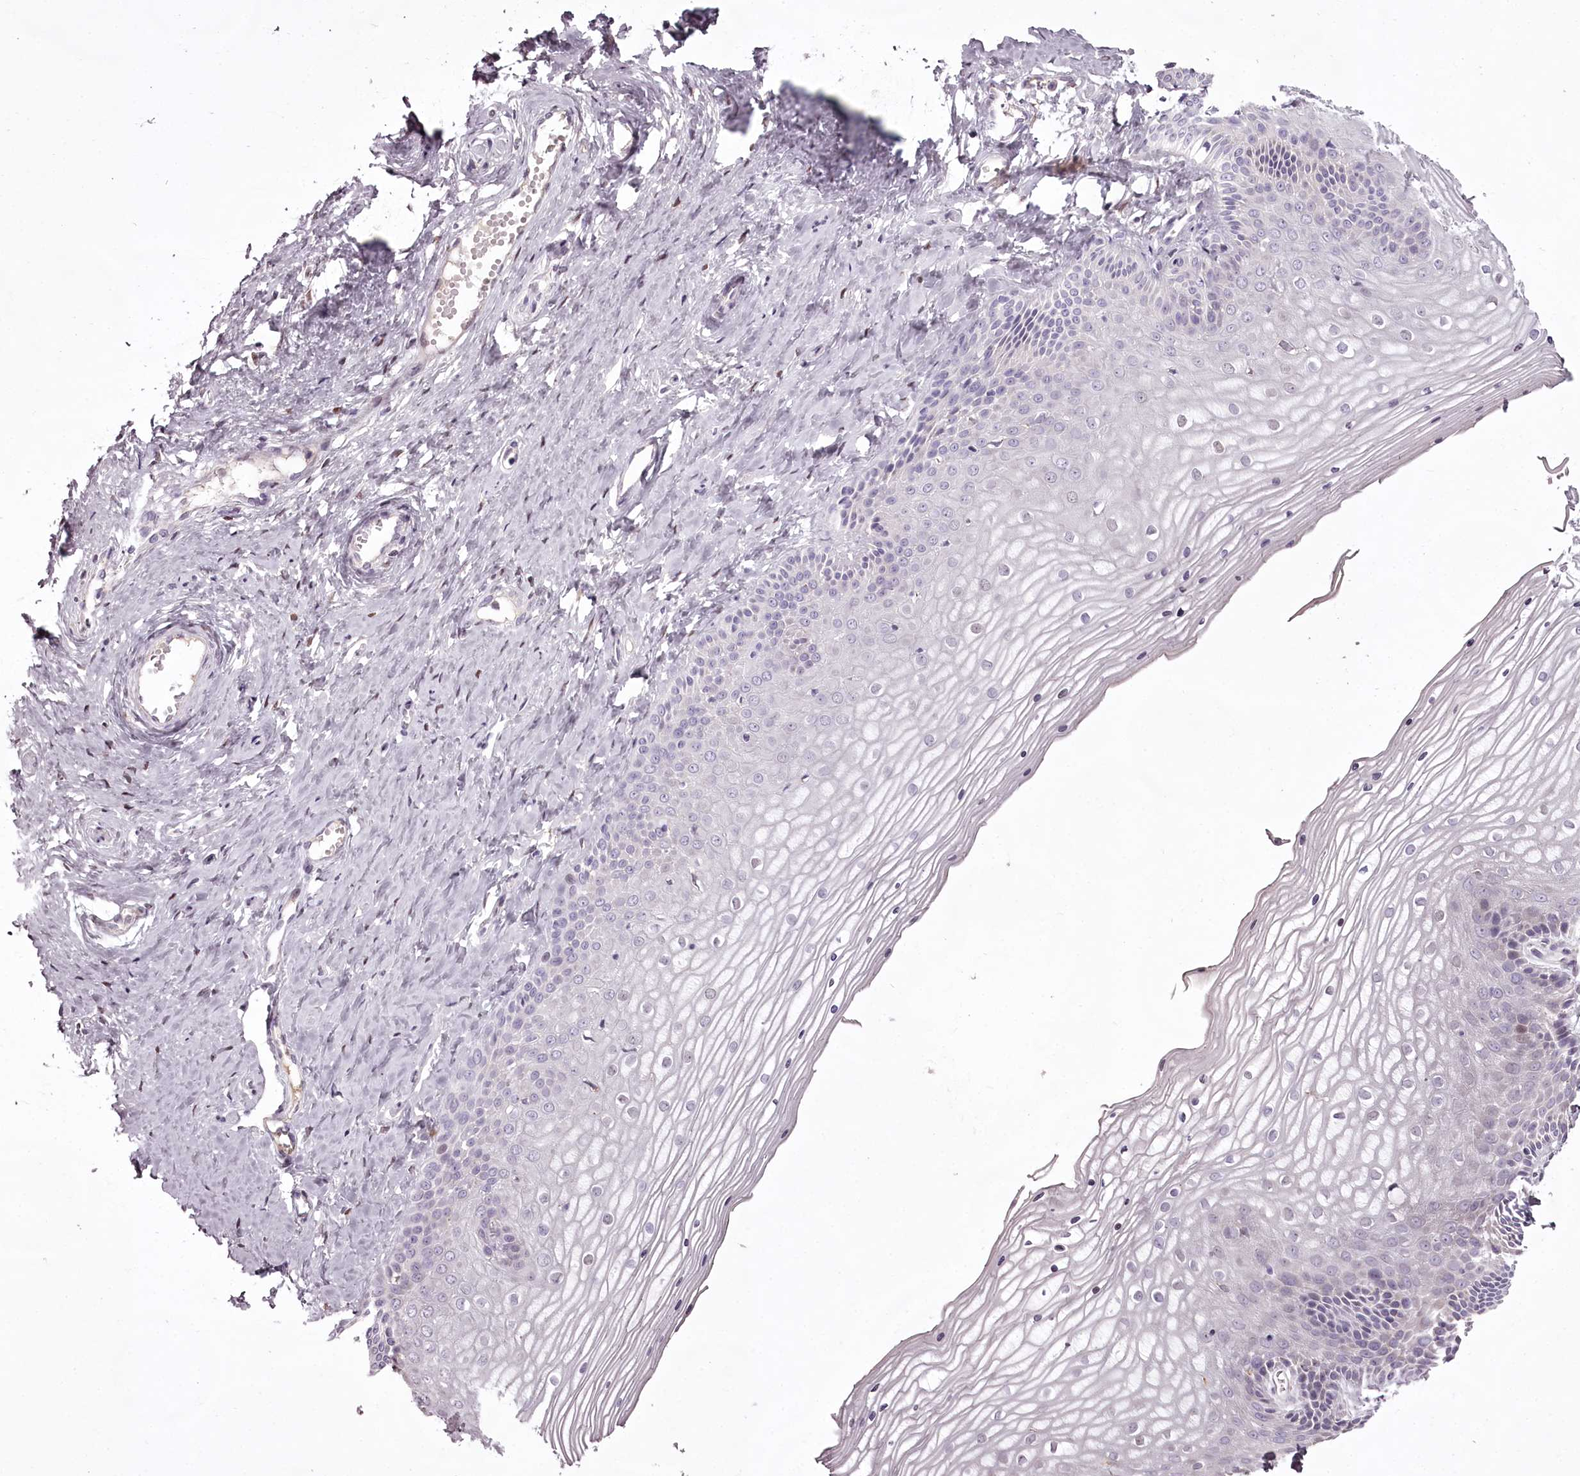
{"staining": {"intensity": "negative", "quantity": "none", "location": "none"}, "tissue": "vagina", "cell_type": "Squamous epithelial cells", "image_type": "normal", "snomed": [{"axis": "morphology", "description": "Normal tissue, NOS"}, {"axis": "topography", "description": "Vagina"}, {"axis": "topography", "description": "Cervix"}], "caption": "Squamous epithelial cells show no significant protein staining in unremarkable vagina. (IHC, brightfield microscopy, high magnification).", "gene": "C1orf56", "patient": {"sex": "female", "age": 40}}